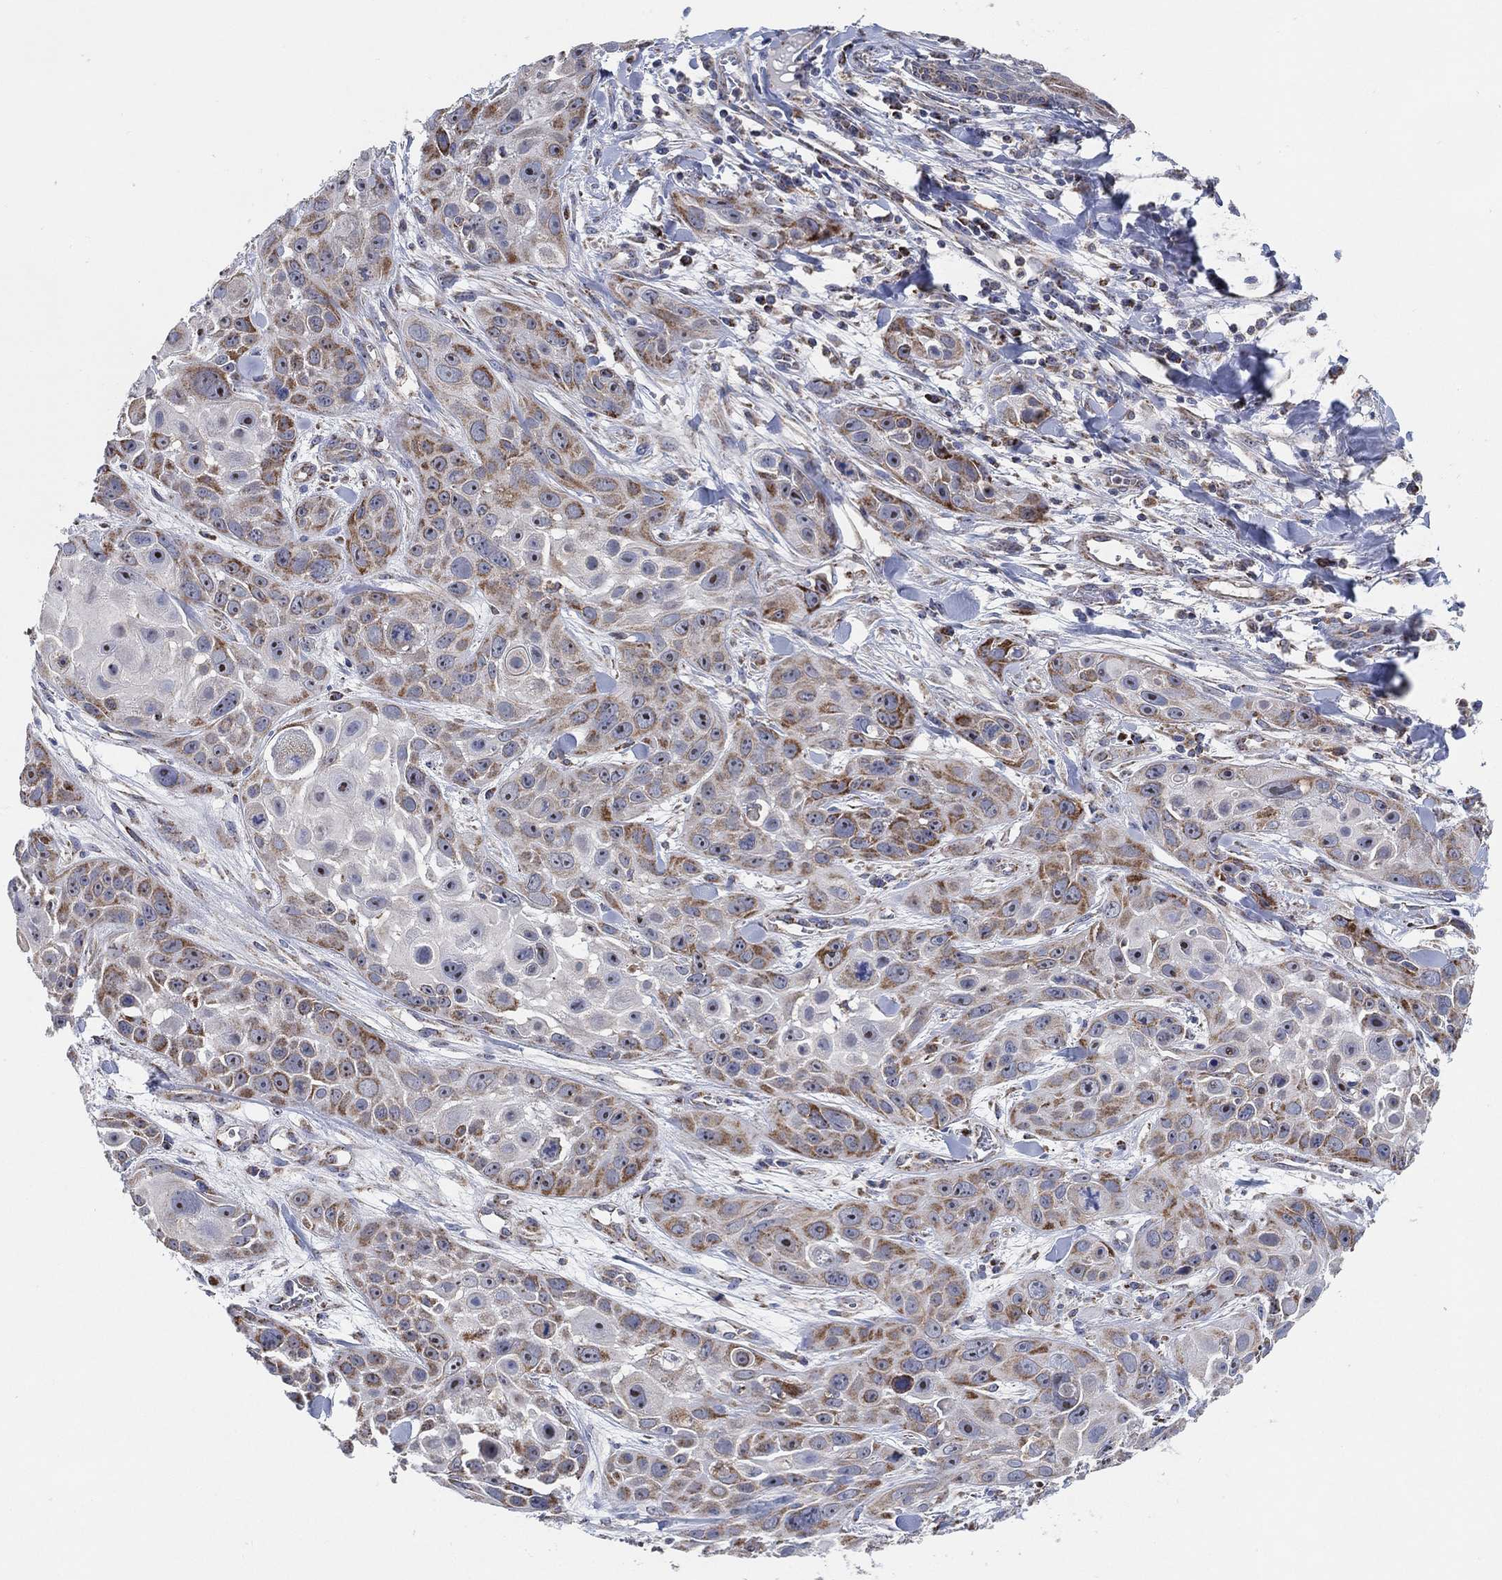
{"staining": {"intensity": "strong", "quantity": "<25%", "location": "cytoplasmic/membranous"}, "tissue": "skin cancer", "cell_type": "Tumor cells", "image_type": "cancer", "snomed": [{"axis": "morphology", "description": "Squamous cell carcinoma, NOS"}, {"axis": "topography", "description": "Skin"}, {"axis": "topography", "description": "Anal"}], "caption": "Brown immunohistochemical staining in human skin cancer (squamous cell carcinoma) shows strong cytoplasmic/membranous staining in approximately <25% of tumor cells.", "gene": "GCAT", "patient": {"sex": "female", "age": 75}}